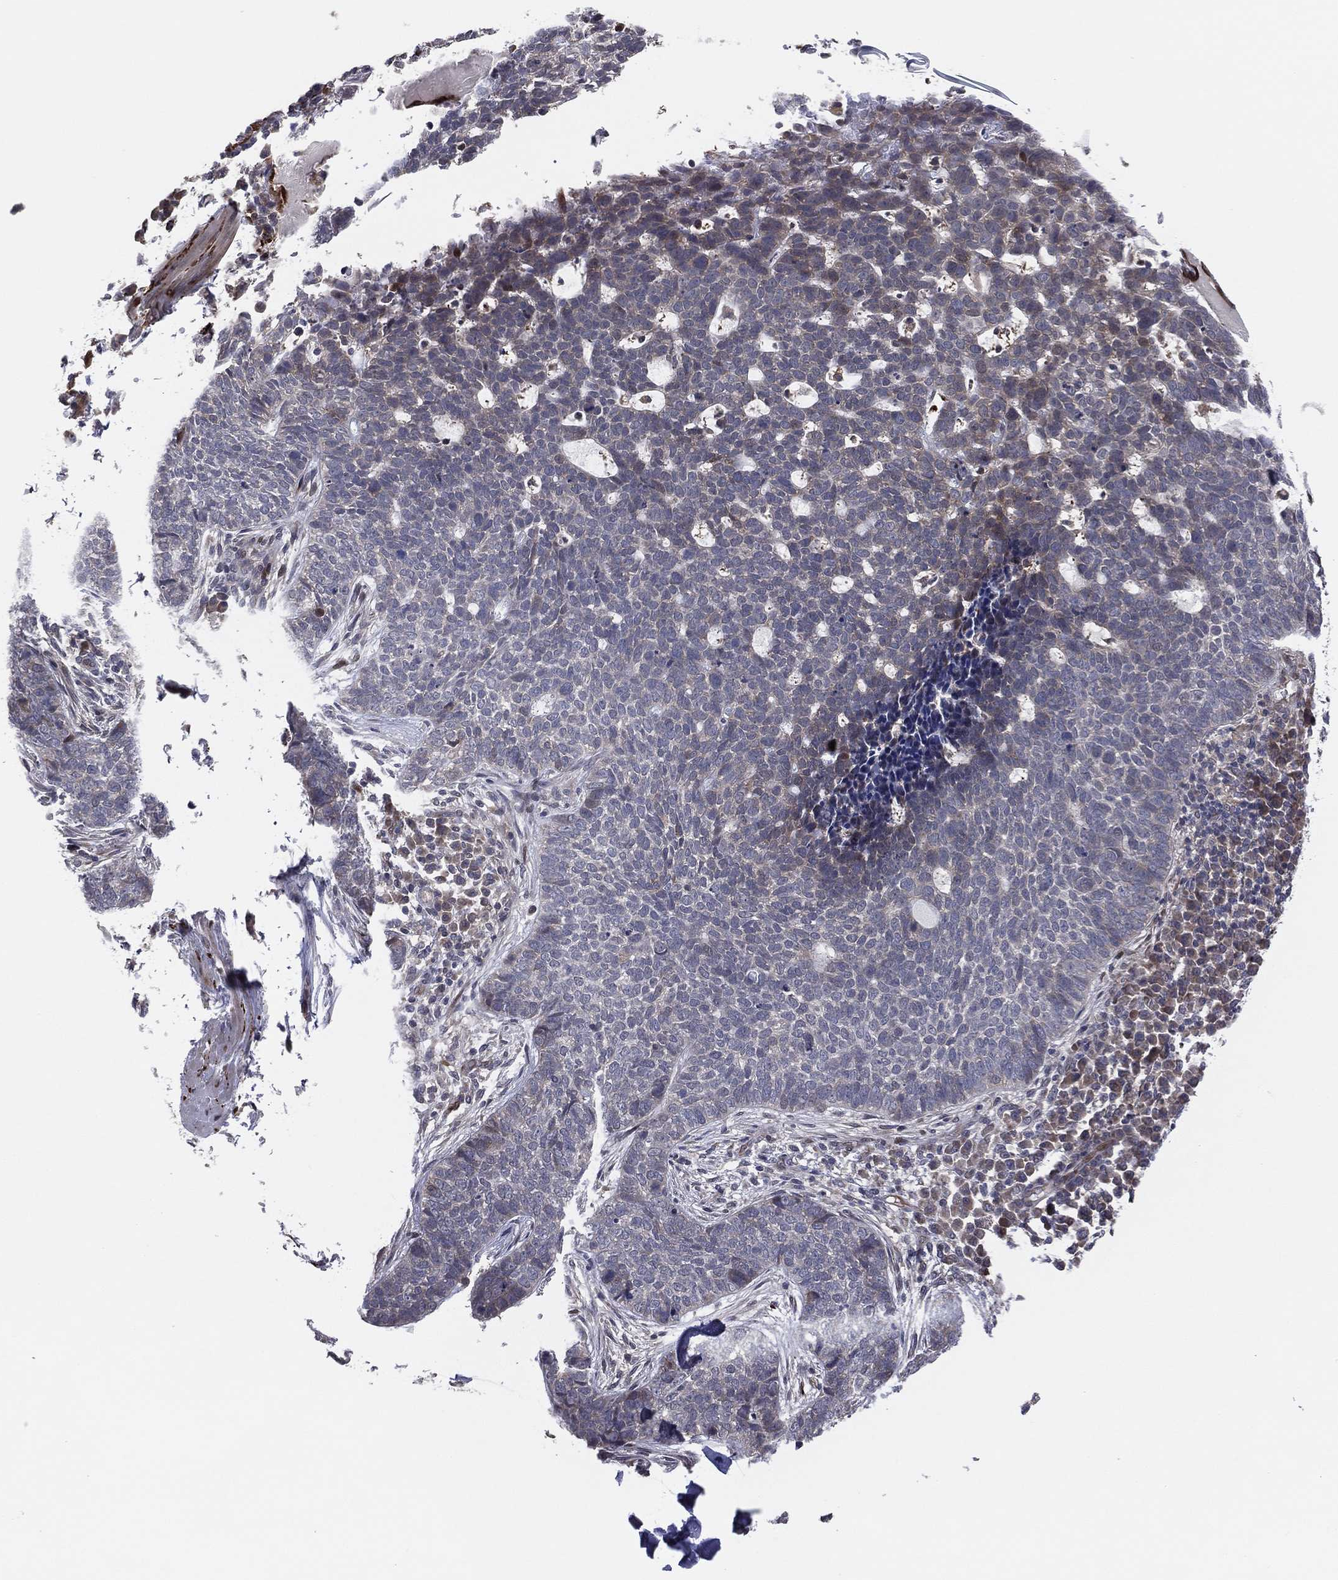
{"staining": {"intensity": "negative", "quantity": "none", "location": "none"}, "tissue": "skin cancer", "cell_type": "Tumor cells", "image_type": "cancer", "snomed": [{"axis": "morphology", "description": "Basal cell carcinoma"}, {"axis": "topography", "description": "Skin"}], "caption": "A micrograph of human skin cancer is negative for staining in tumor cells.", "gene": "SNCG", "patient": {"sex": "female", "age": 69}}